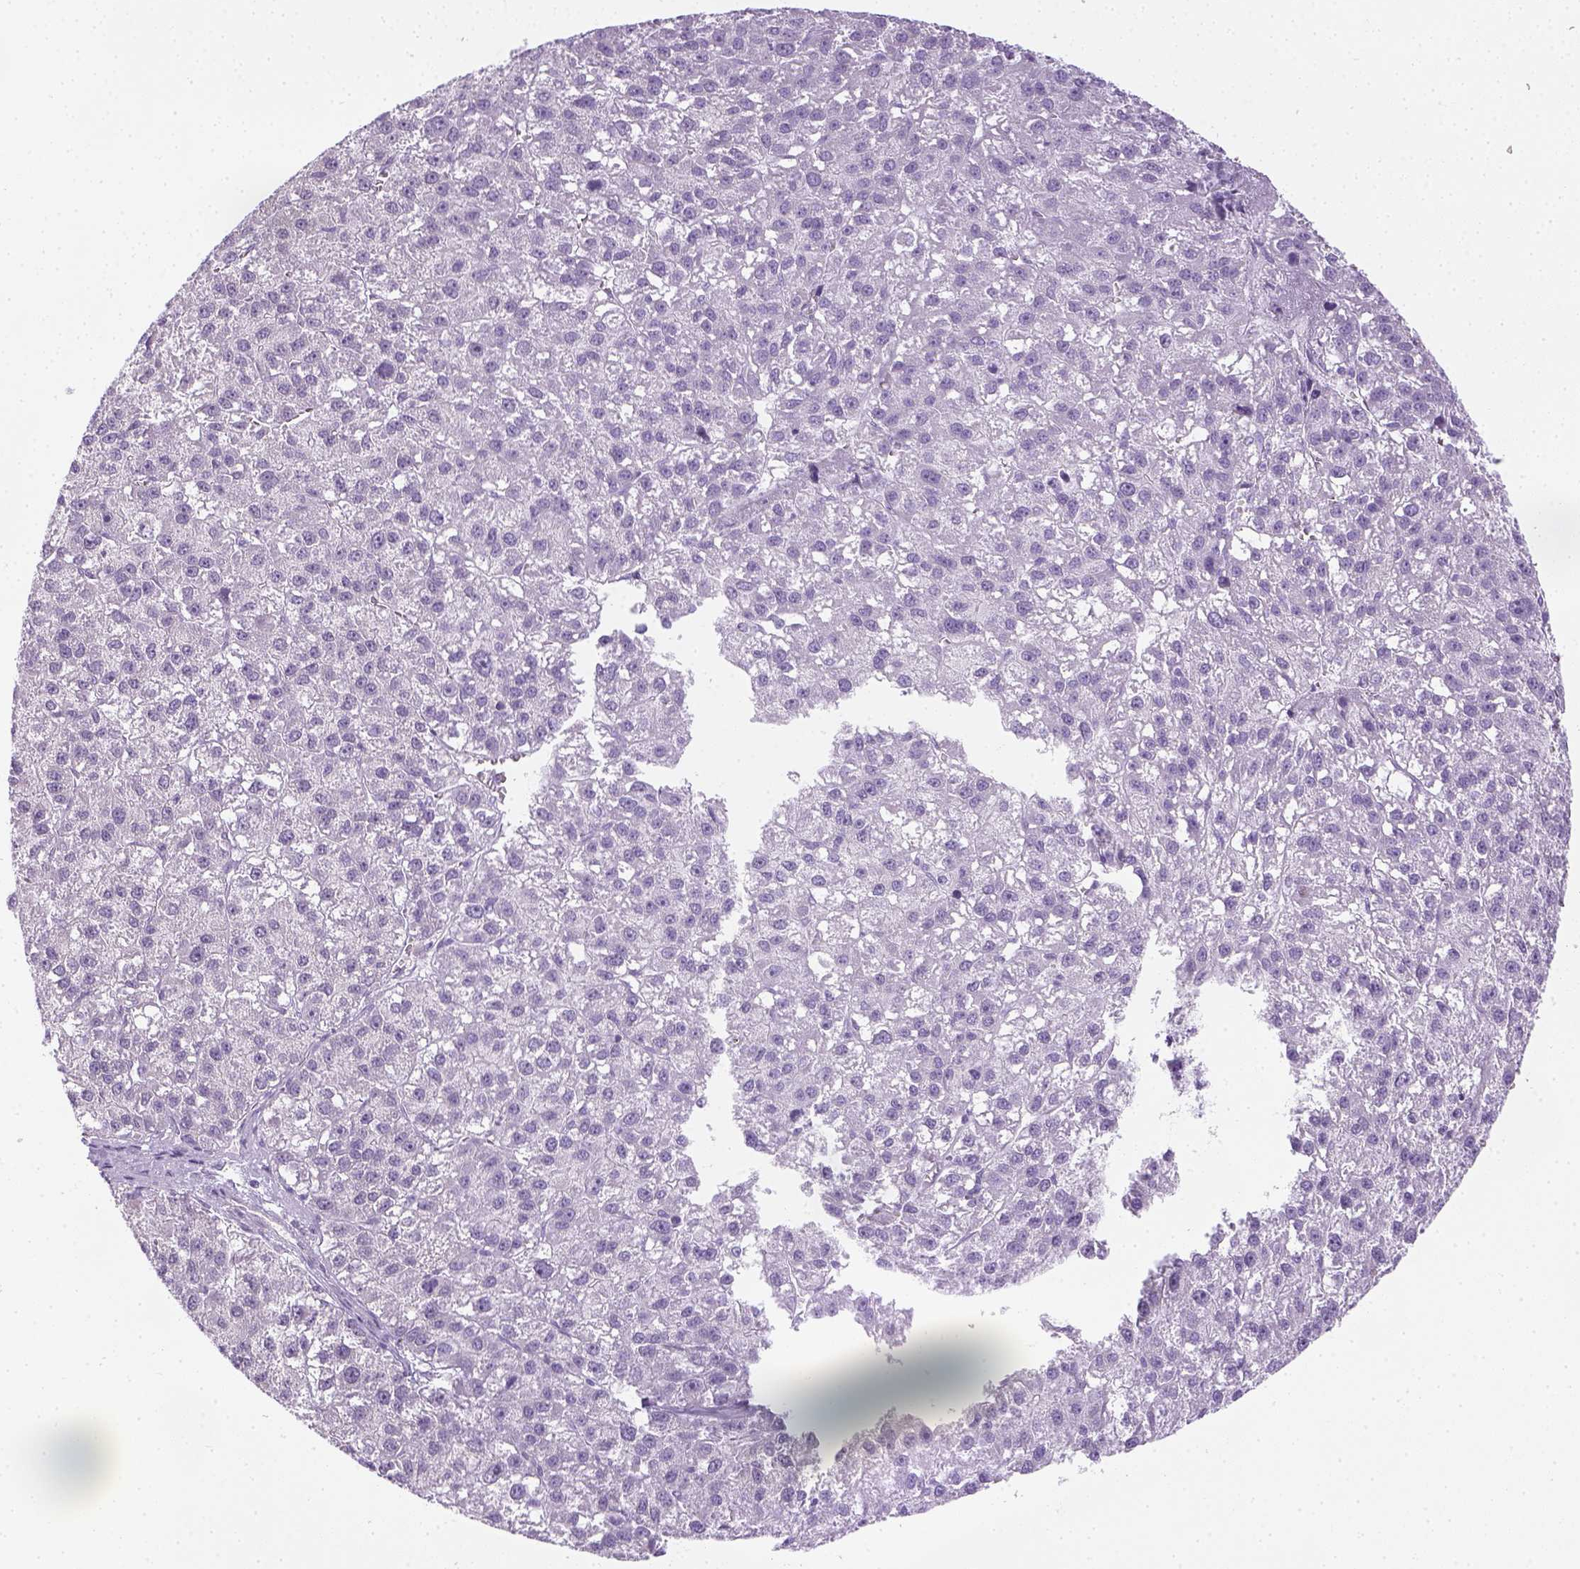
{"staining": {"intensity": "negative", "quantity": "none", "location": "none"}, "tissue": "liver cancer", "cell_type": "Tumor cells", "image_type": "cancer", "snomed": [{"axis": "morphology", "description": "Carcinoma, Hepatocellular, NOS"}, {"axis": "topography", "description": "Liver"}], "caption": "A micrograph of liver cancer (hepatocellular carcinoma) stained for a protein demonstrates no brown staining in tumor cells. (Stains: DAB (3,3'-diaminobenzidine) immunohistochemistry with hematoxylin counter stain, Microscopy: brightfield microscopy at high magnification).", "gene": "LGSN", "patient": {"sex": "female", "age": 70}}